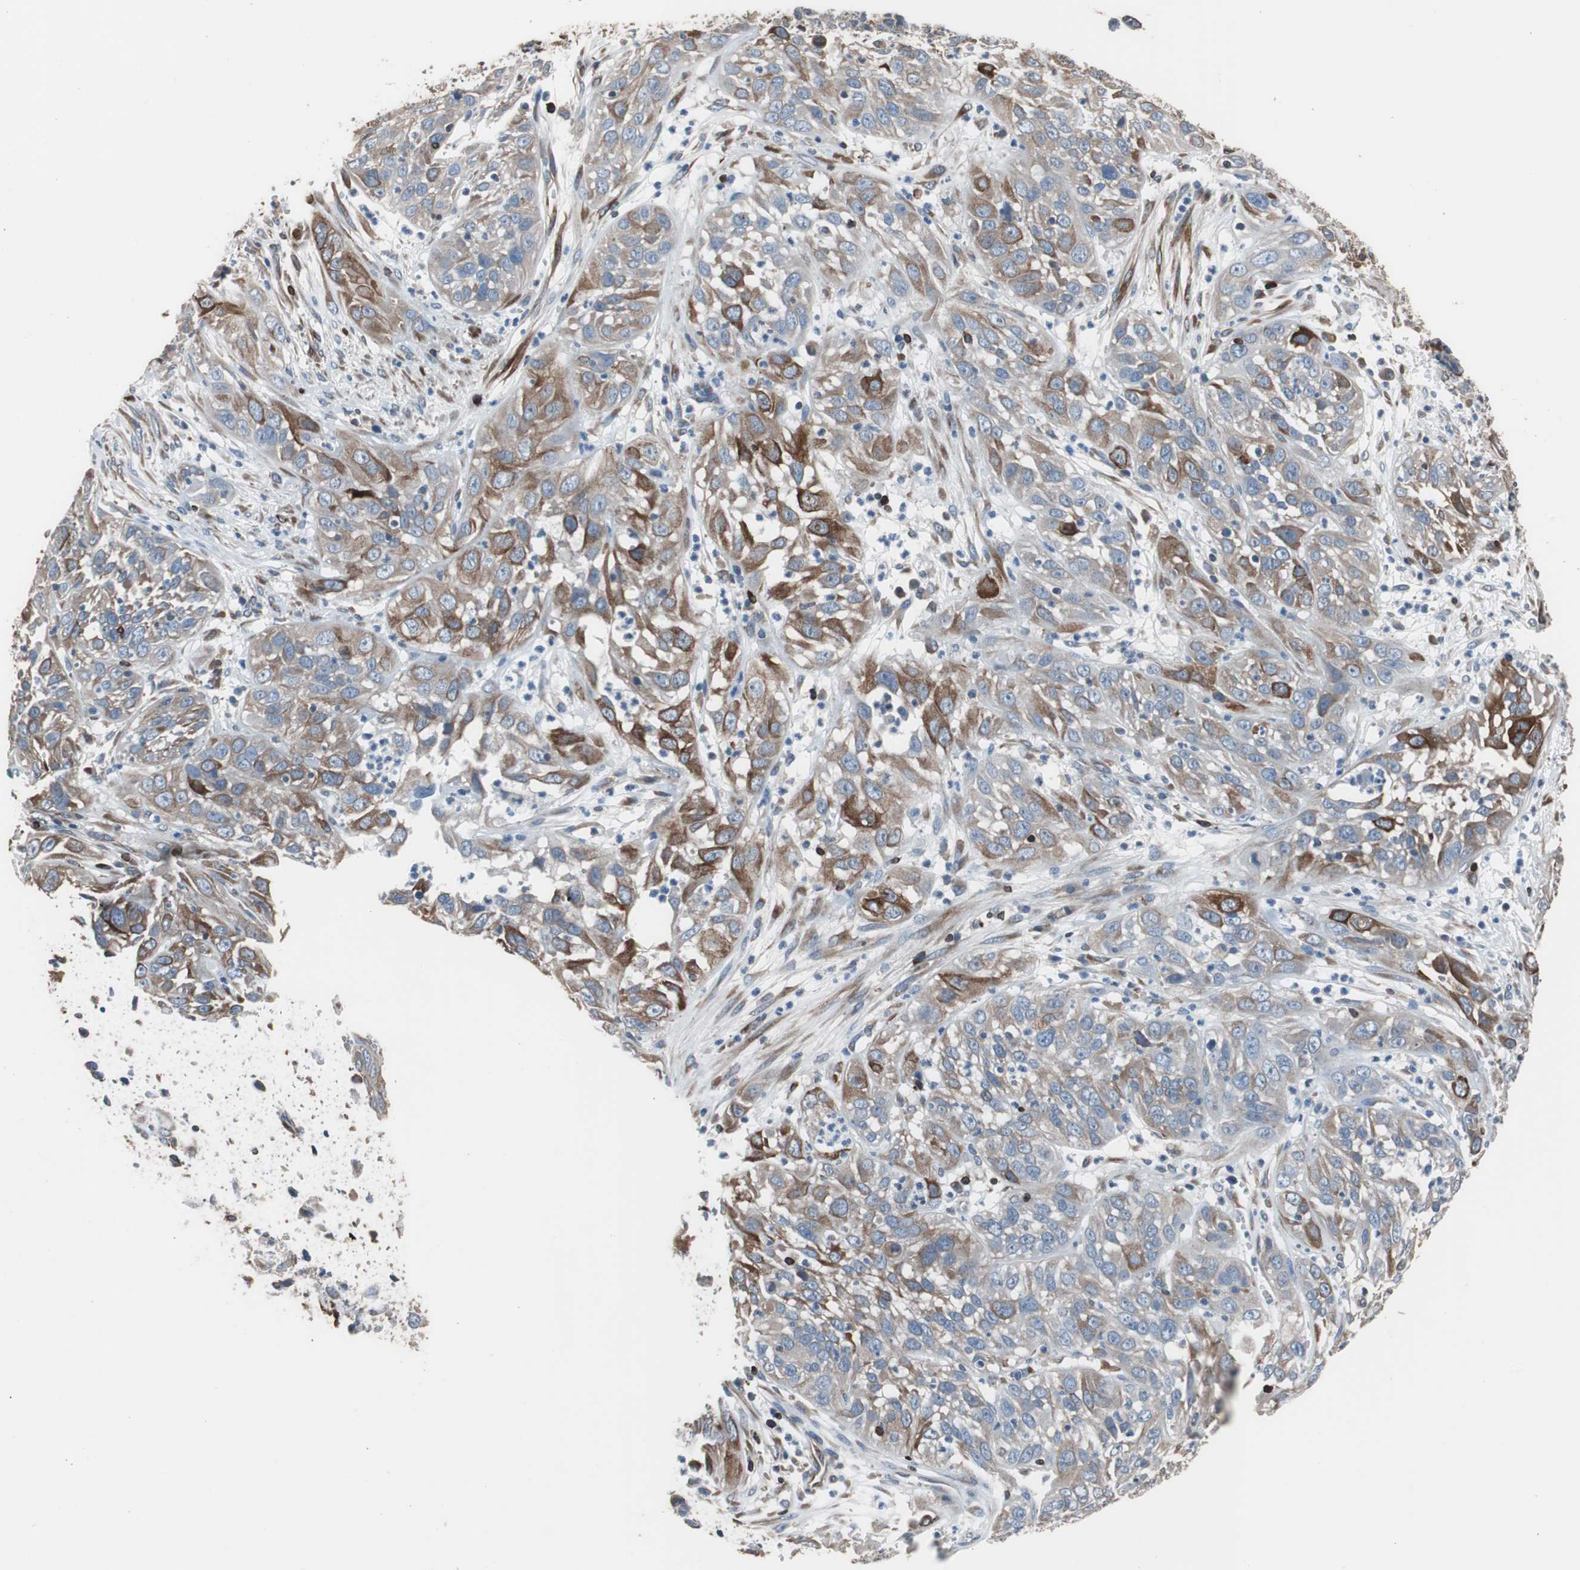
{"staining": {"intensity": "strong", "quantity": "25%-75%", "location": "cytoplasmic/membranous"}, "tissue": "cervical cancer", "cell_type": "Tumor cells", "image_type": "cancer", "snomed": [{"axis": "morphology", "description": "Squamous cell carcinoma, NOS"}, {"axis": "topography", "description": "Cervix"}], "caption": "Immunohistochemistry of human cervical squamous cell carcinoma reveals high levels of strong cytoplasmic/membranous expression in approximately 25%-75% of tumor cells.", "gene": "PBXIP1", "patient": {"sex": "female", "age": 32}}